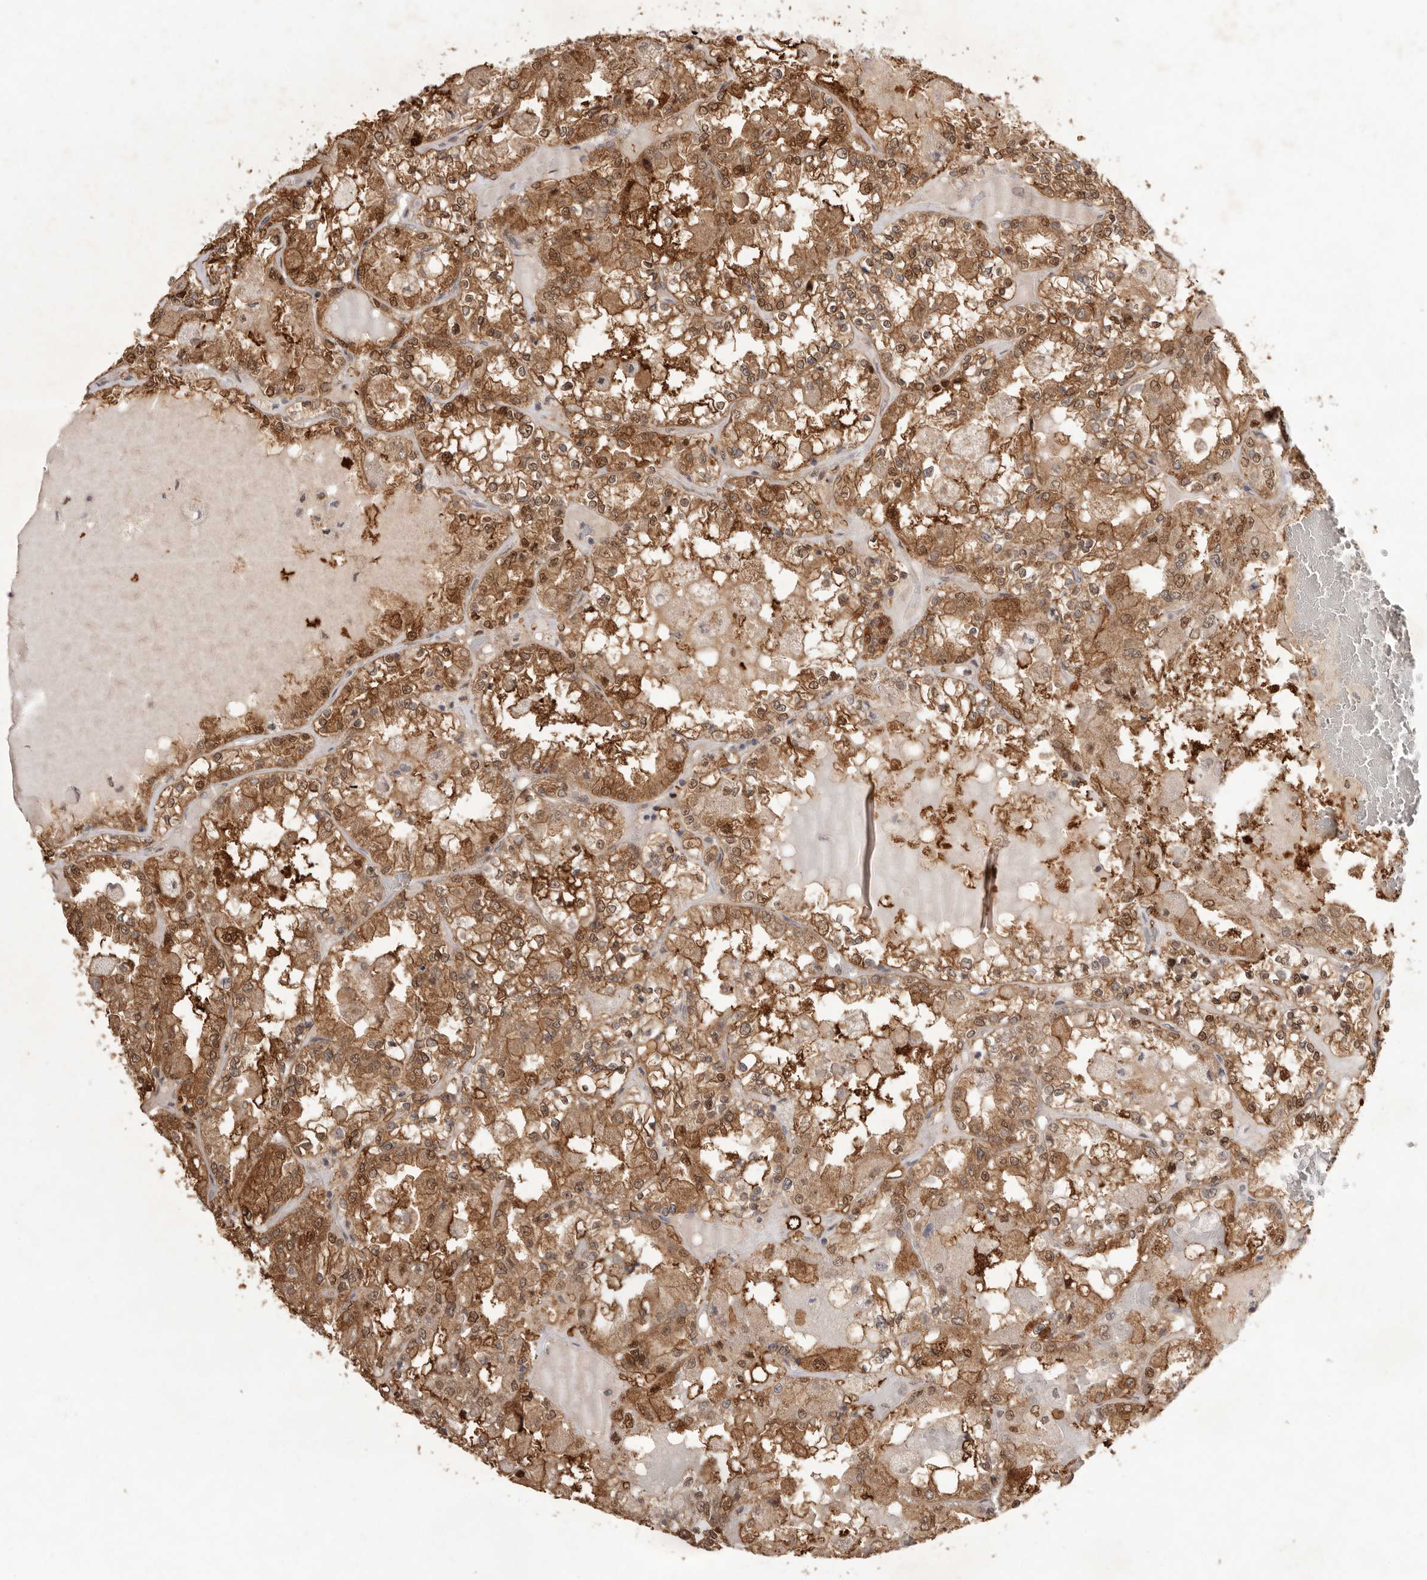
{"staining": {"intensity": "moderate", "quantity": ">75%", "location": "cytoplasmic/membranous,nuclear"}, "tissue": "renal cancer", "cell_type": "Tumor cells", "image_type": "cancer", "snomed": [{"axis": "morphology", "description": "Adenocarcinoma, NOS"}, {"axis": "topography", "description": "Kidney"}], "caption": "Immunohistochemical staining of renal cancer (adenocarcinoma) displays medium levels of moderate cytoplasmic/membranous and nuclear expression in approximately >75% of tumor cells.", "gene": "TADA1", "patient": {"sex": "female", "age": 56}}